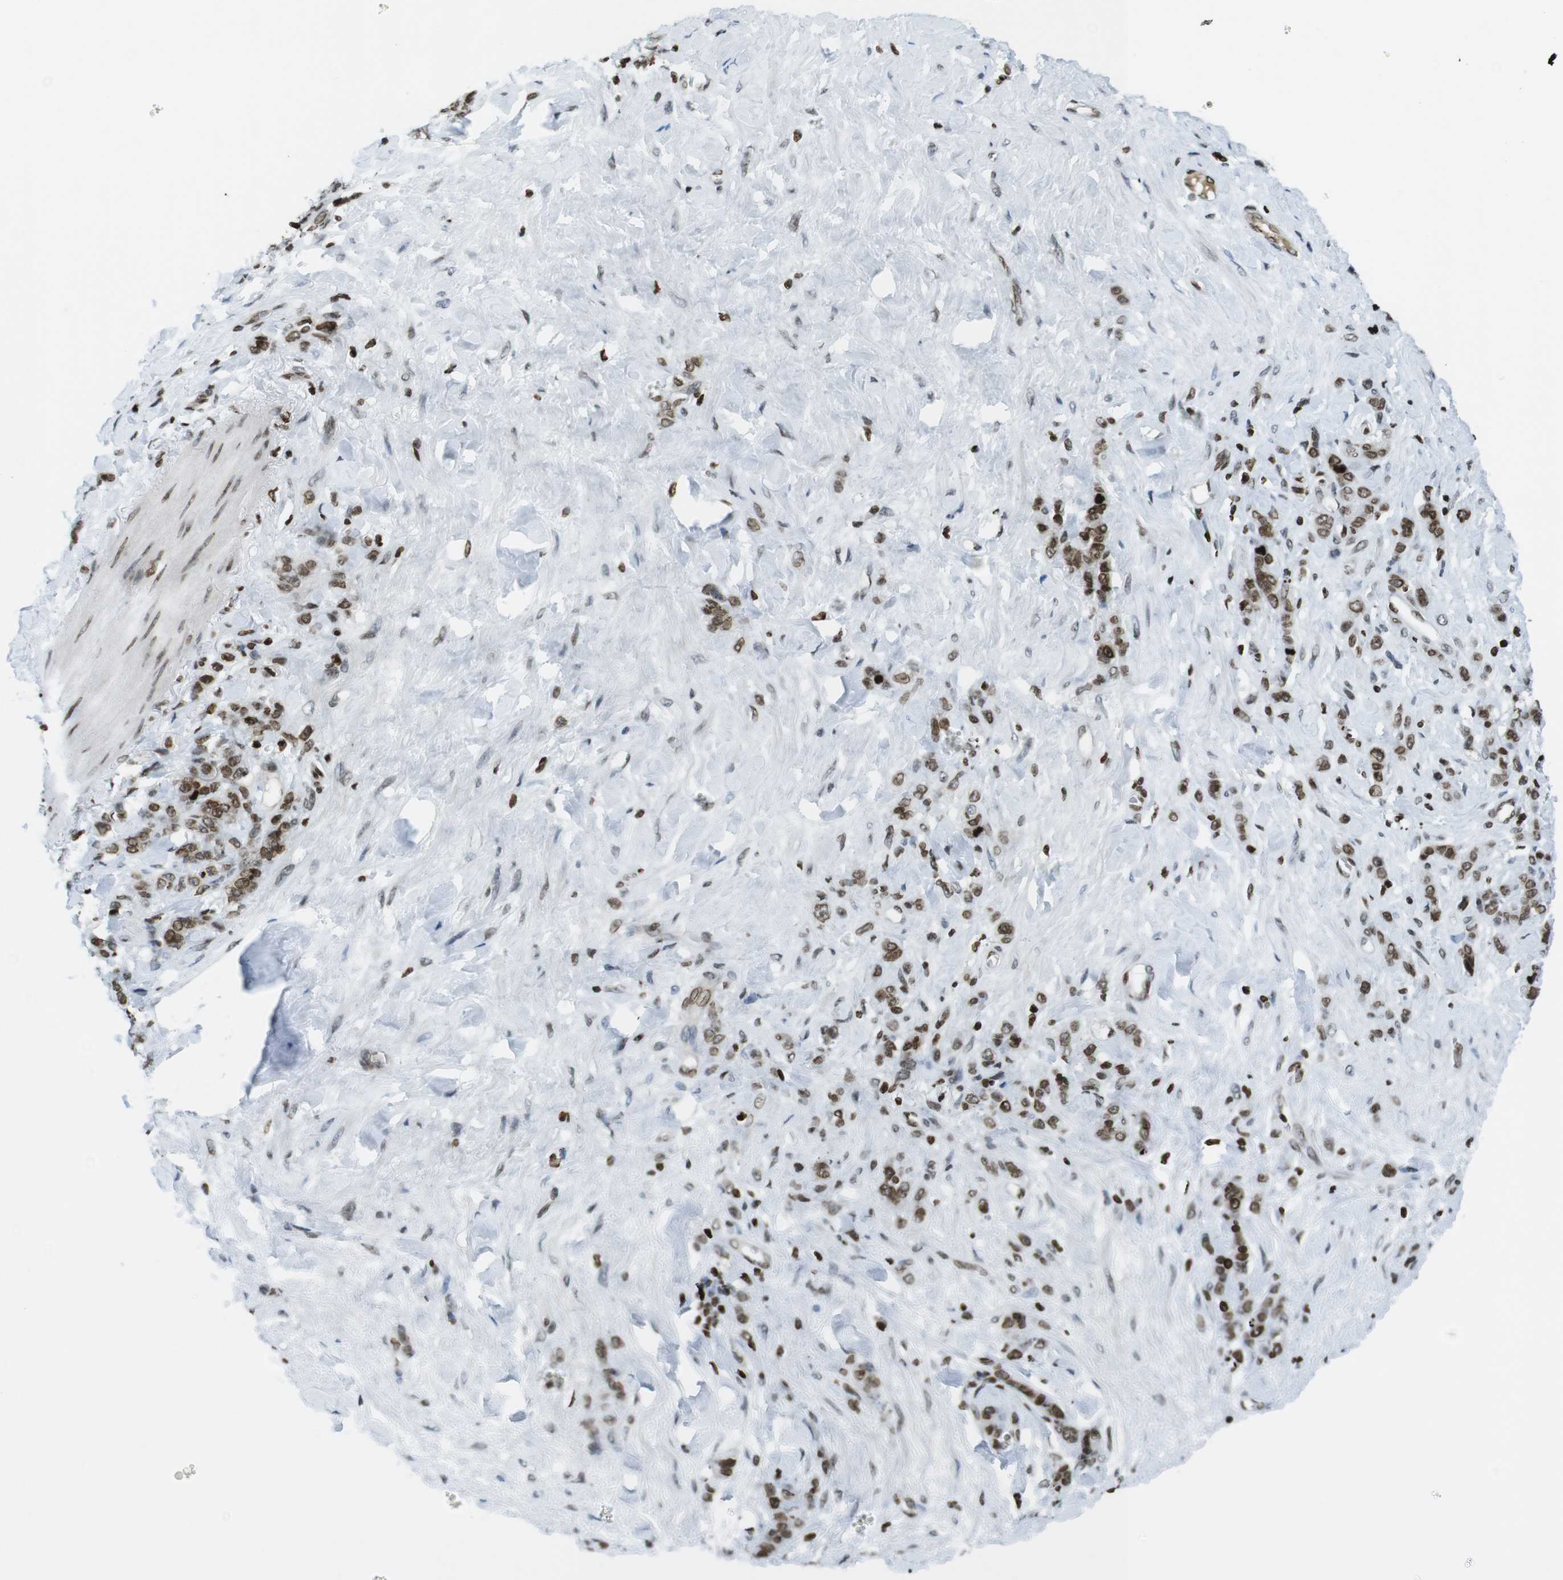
{"staining": {"intensity": "moderate", "quantity": ">75%", "location": "nuclear"}, "tissue": "stomach cancer", "cell_type": "Tumor cells", "image_type": "cancer", "snomed": [{"axis": "morphology", "description": "Adenocarcinoma, NOS"}, {"axis": "topography", "description": "Stomach"}], "caption": "The immunohistochemical stain highlights moderate nuclear staining in tumor cells of stomach cancer tissue. (Brightfield microscopy of DAB IHC at high magnification).", "gene": "H2AC8", "patient": {"sex": "male", "age": 82}}